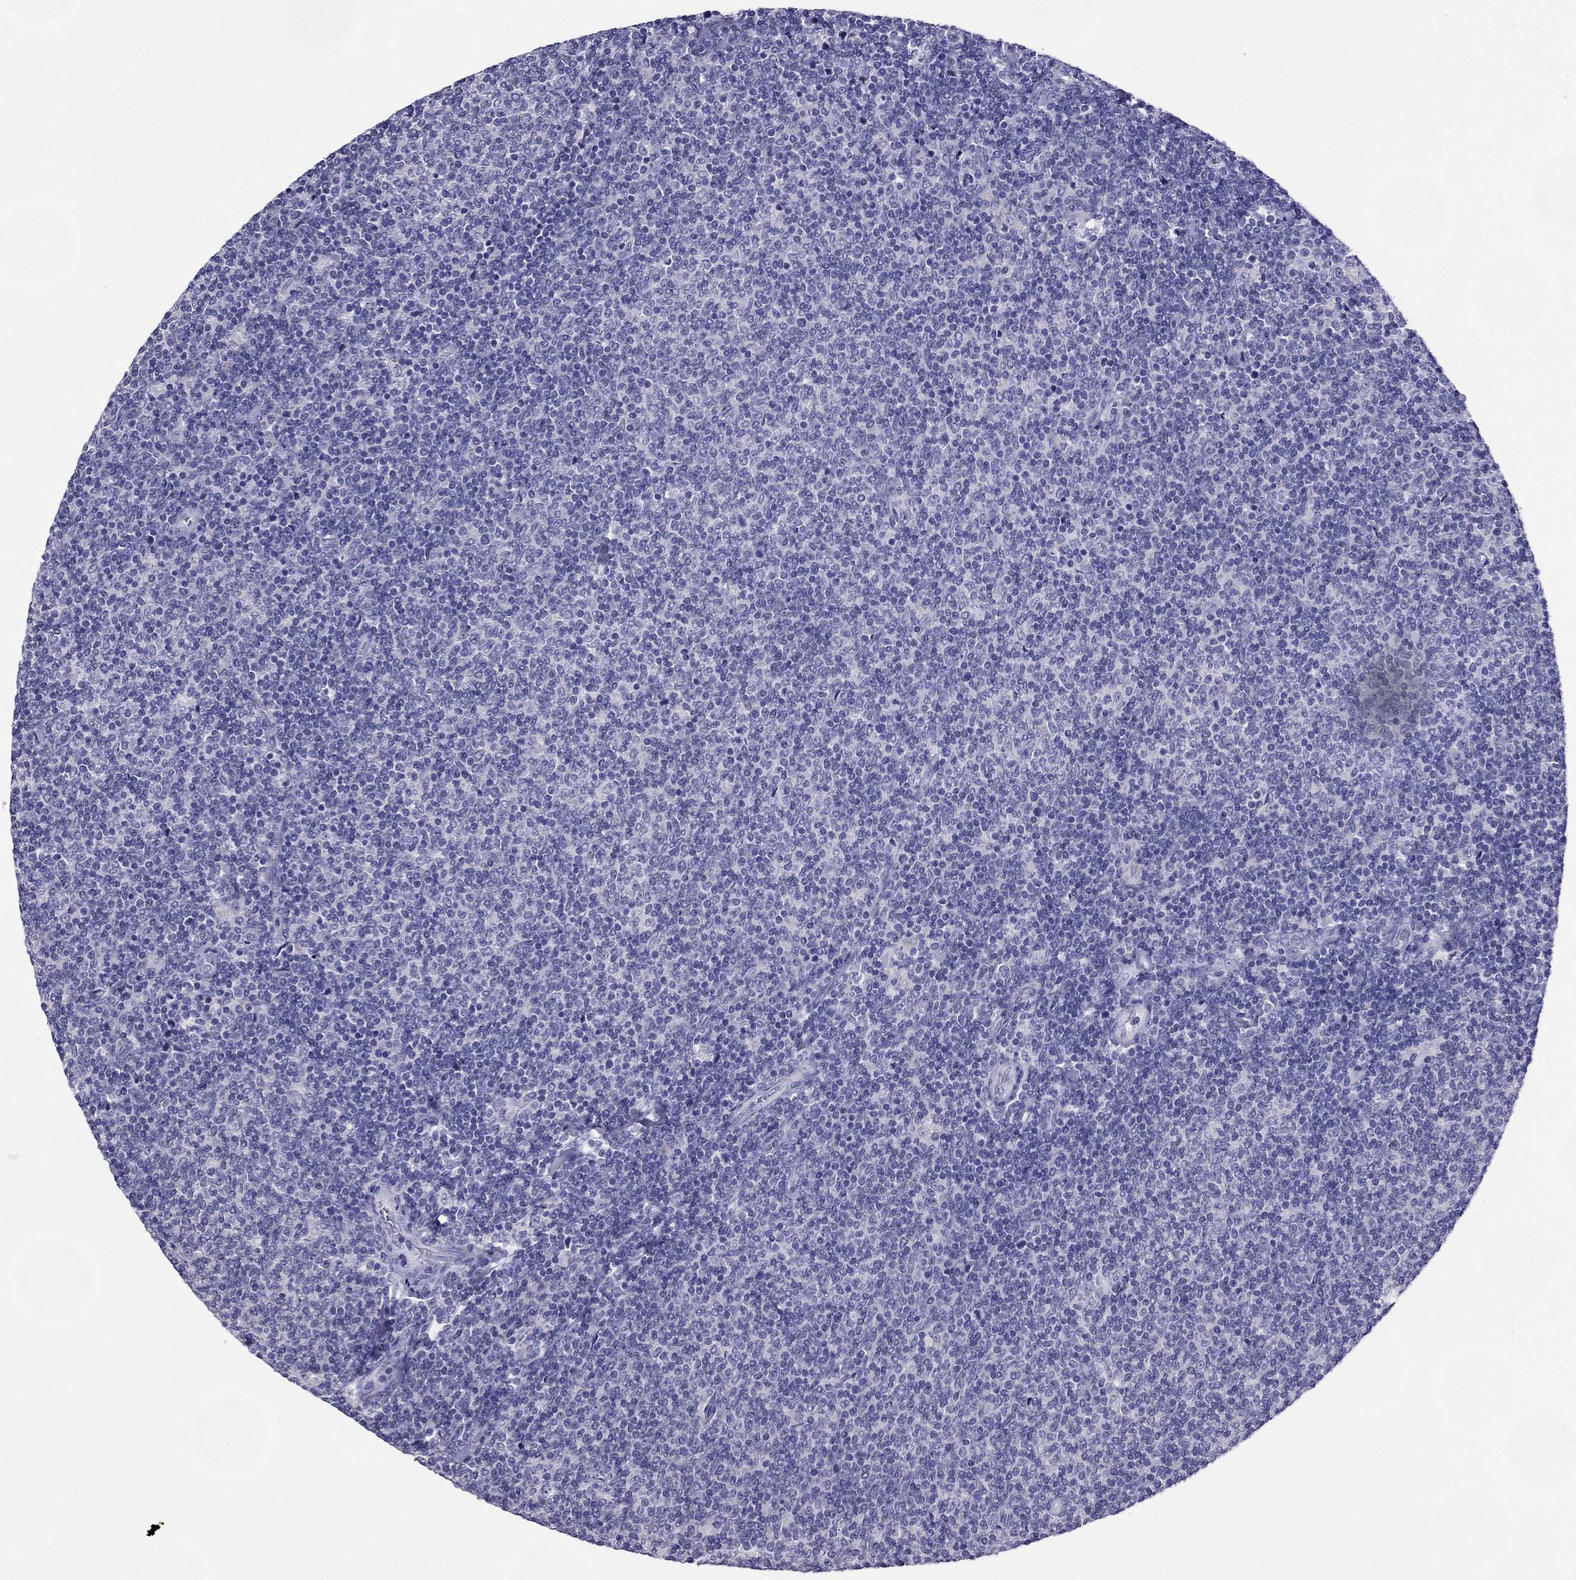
{"staining": {"intensity": "negative", "quantity": "none", "location": "none"}, "tissue": "lymphoma", "cell_type": "Tumor cells", "image_type": "cancer", "snomed": [{"axis": "morphology", "description": "Malignant lymphoma, non-Hodgkin's type, Low grade"}, {"axis": "topography", "description": "Lymph node"}], "caption": "IHC of lymphoma shows no staining in tumor cells.", "gene": "ZNF541", "patient": {"sex": "male", "age": 52}}